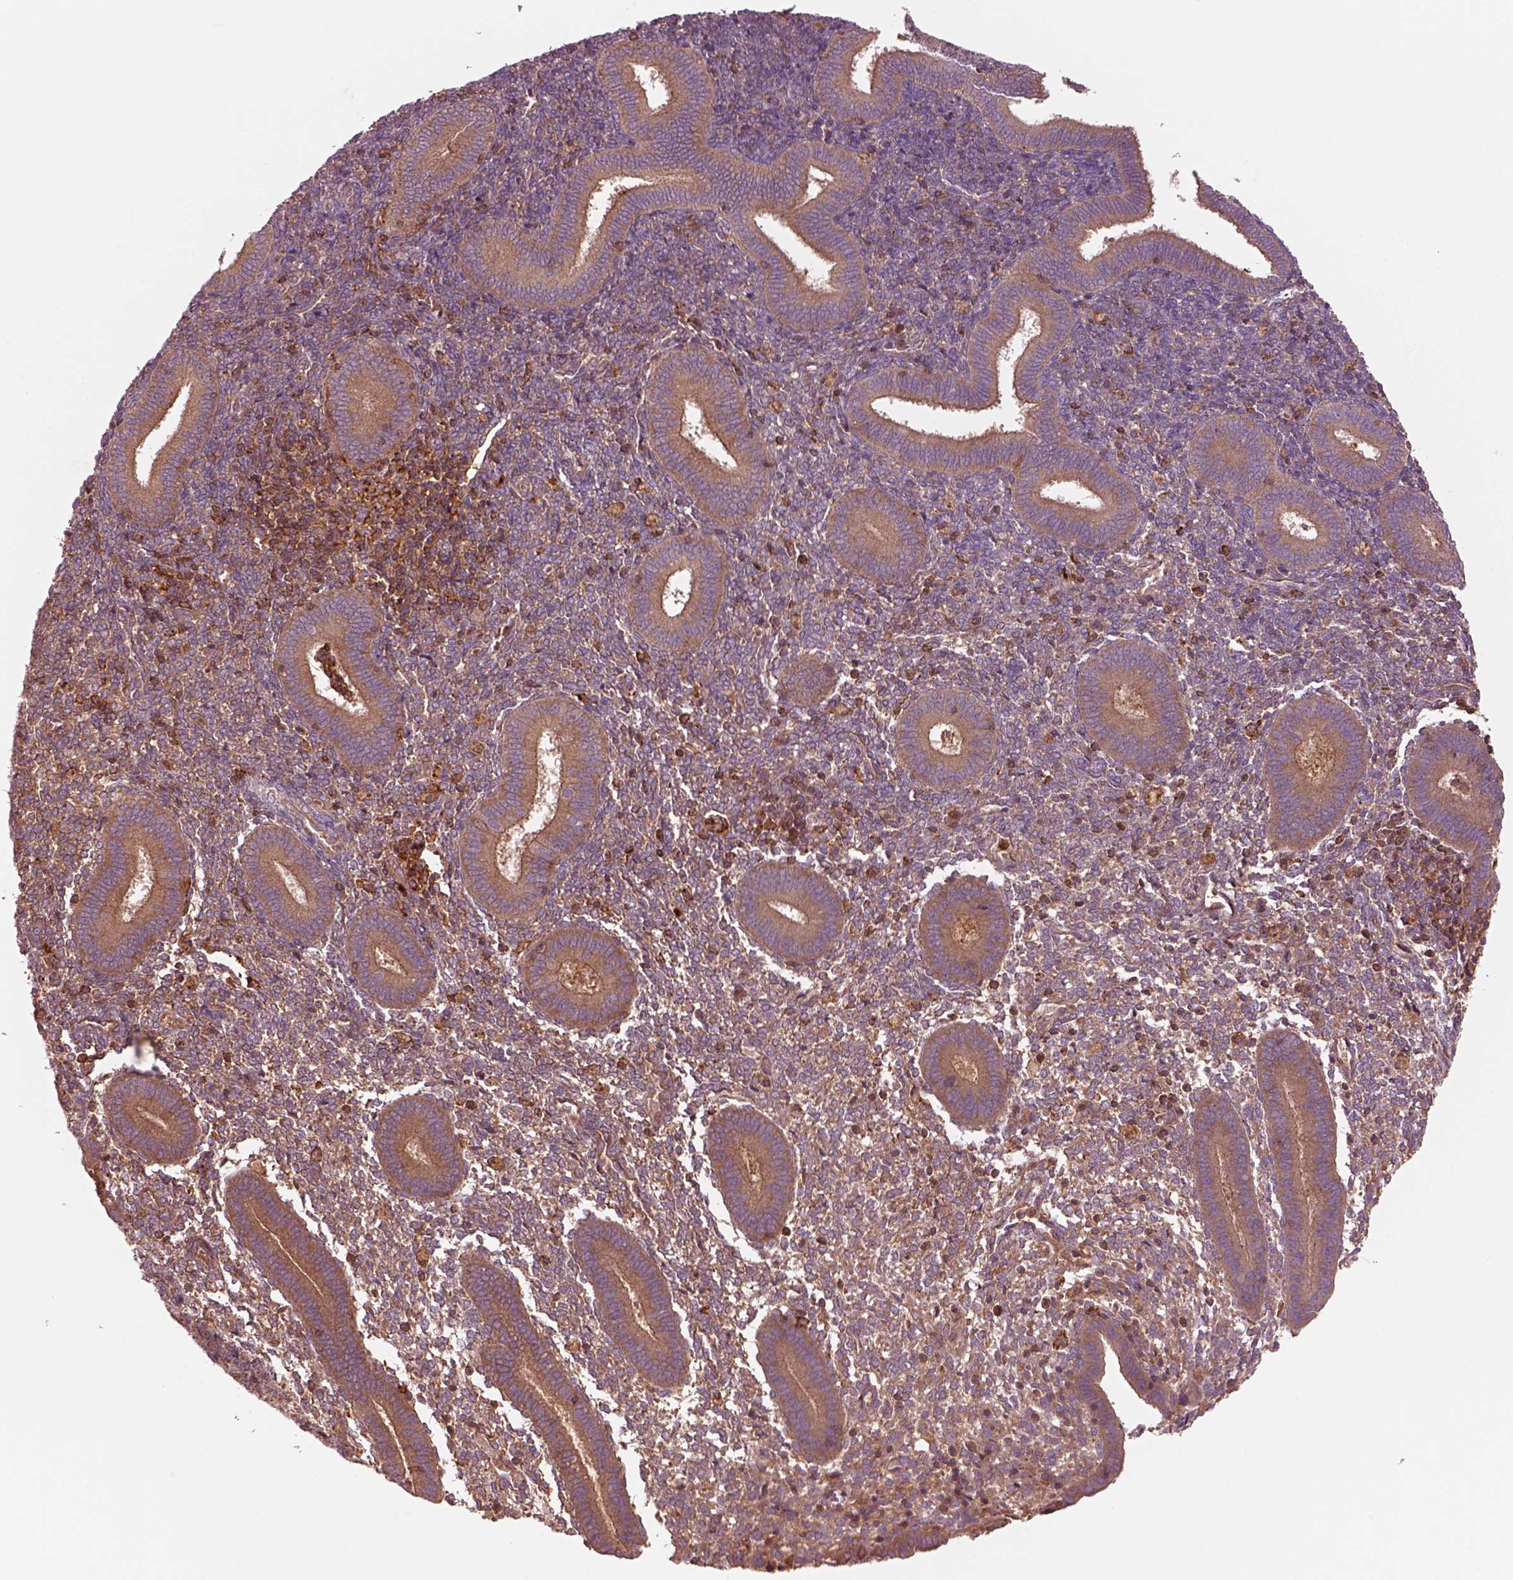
{"staining": {"intensity": "moderate", "quantity": "25%-75%", "location": "cytoplasmic/membranous"}, "tissue": "endometrium", "cell_type": "Cells in endometrial stroma", "image_type": "normal", "snomed": [{"axis": "morphology", "description": "Normal tissue, NOS"}, {"axis": "topography", "description": "Endometrium"}], "caption": "IHC staining of unremarkable endometrium, which shows medium levels of moderate cytoplasmic/membranous expression in about 25%-75% of cells in endometrial stroma indicating moderate cytoplasmic/membranous protein positivity. The staining was performed using DAB (3,3'-diaminobenzidine) (brown) for protein detection and nuclei were counterstained in hematoxylin (blue).", "gene": "ASCC2", "patient": {"sex": "female", "age": 25}}